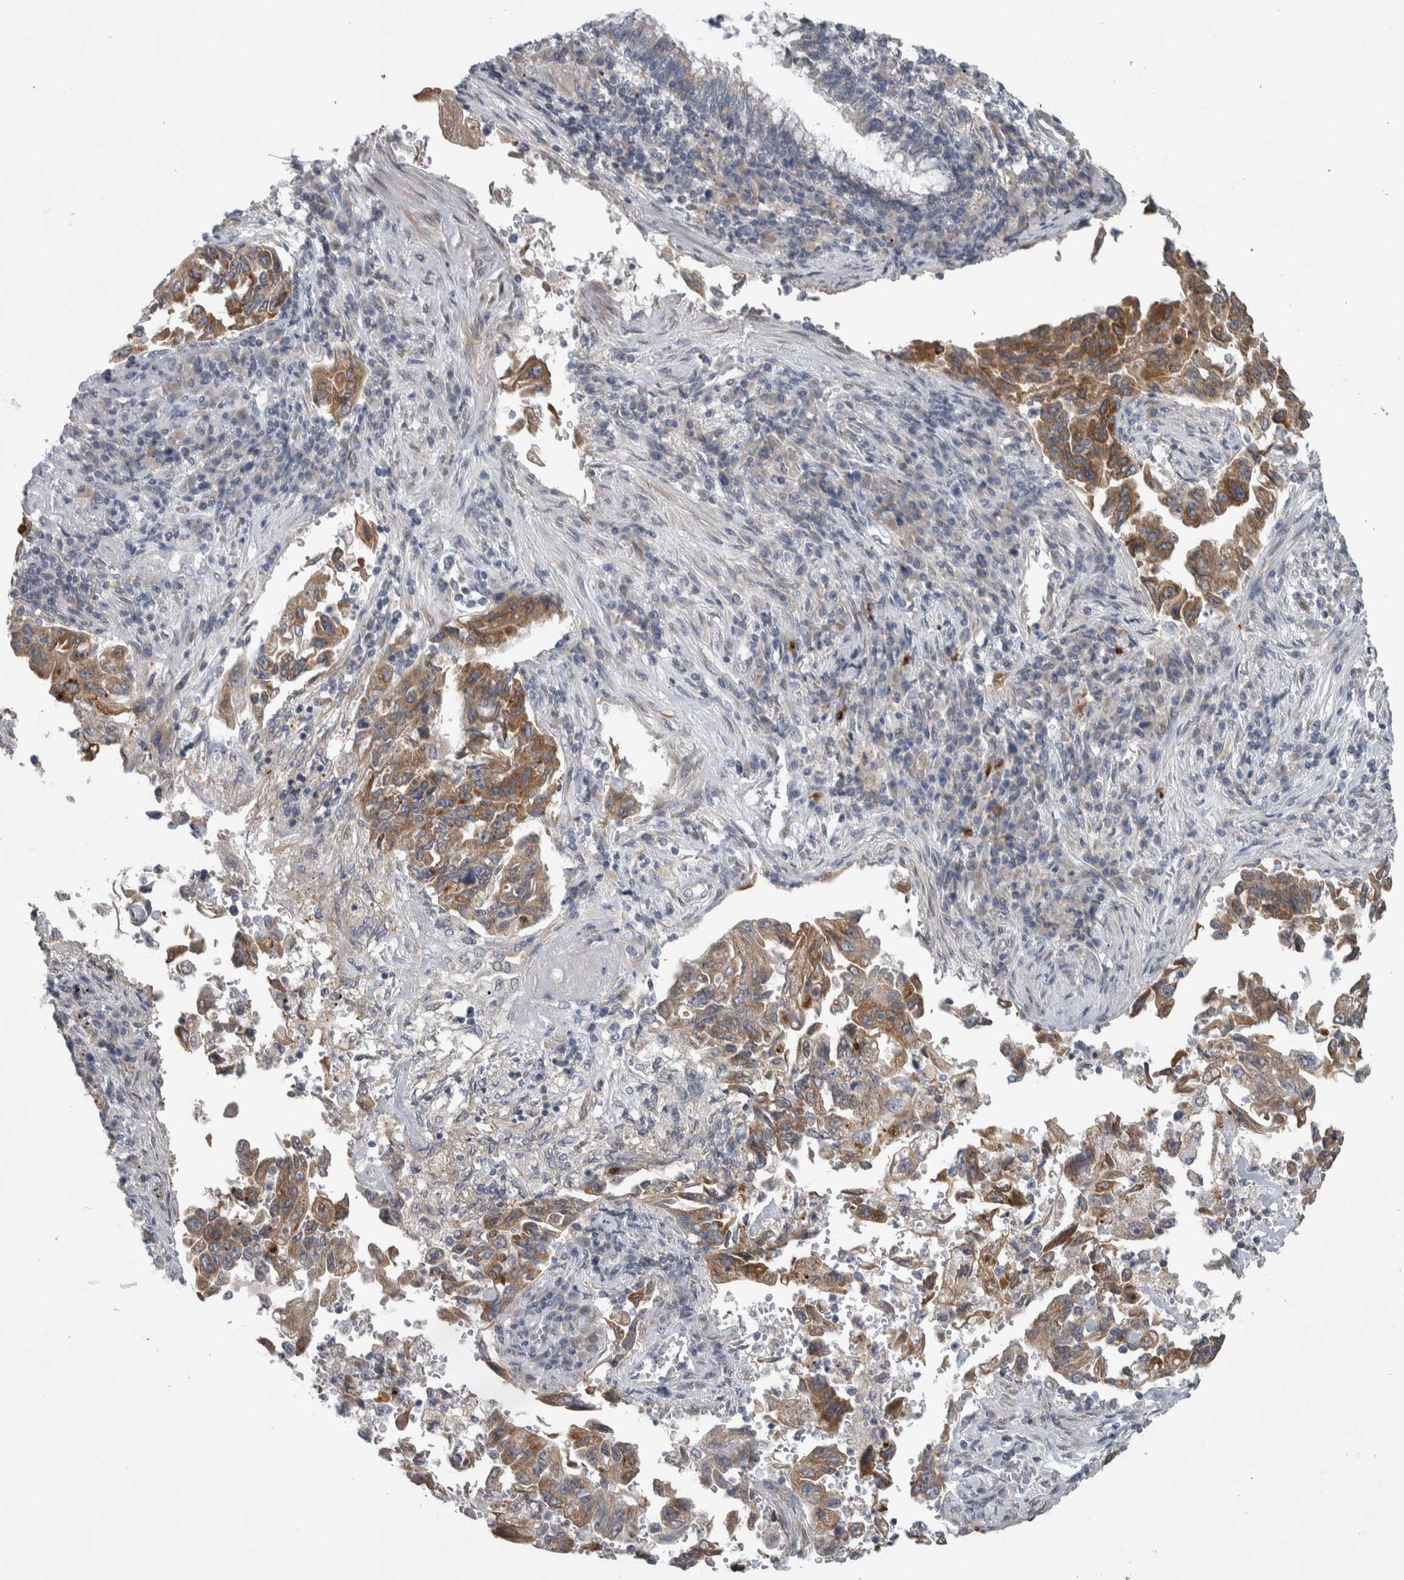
{"staining": {"intensity": "moderate", "quantity": ">75%", "location": "cytoplasmic/membranous"}, "tissue": "lung cancer", "cell_type": "Tumor cells", "image_type": "cancer", "snomed": [{"axis": "morphology", "description": "Adenocarcinoma, NOS"}, {"axis": "topography", "description": "Lung"}], "caption": "A photomicrograph of human adenocarcinoma (lung) stained for a protein displays moderate cytoplasmic/membranous brown staining in tumor cells.", "gene": "SIGMAR1", "patient": {"sex": "female", "age": 51}}